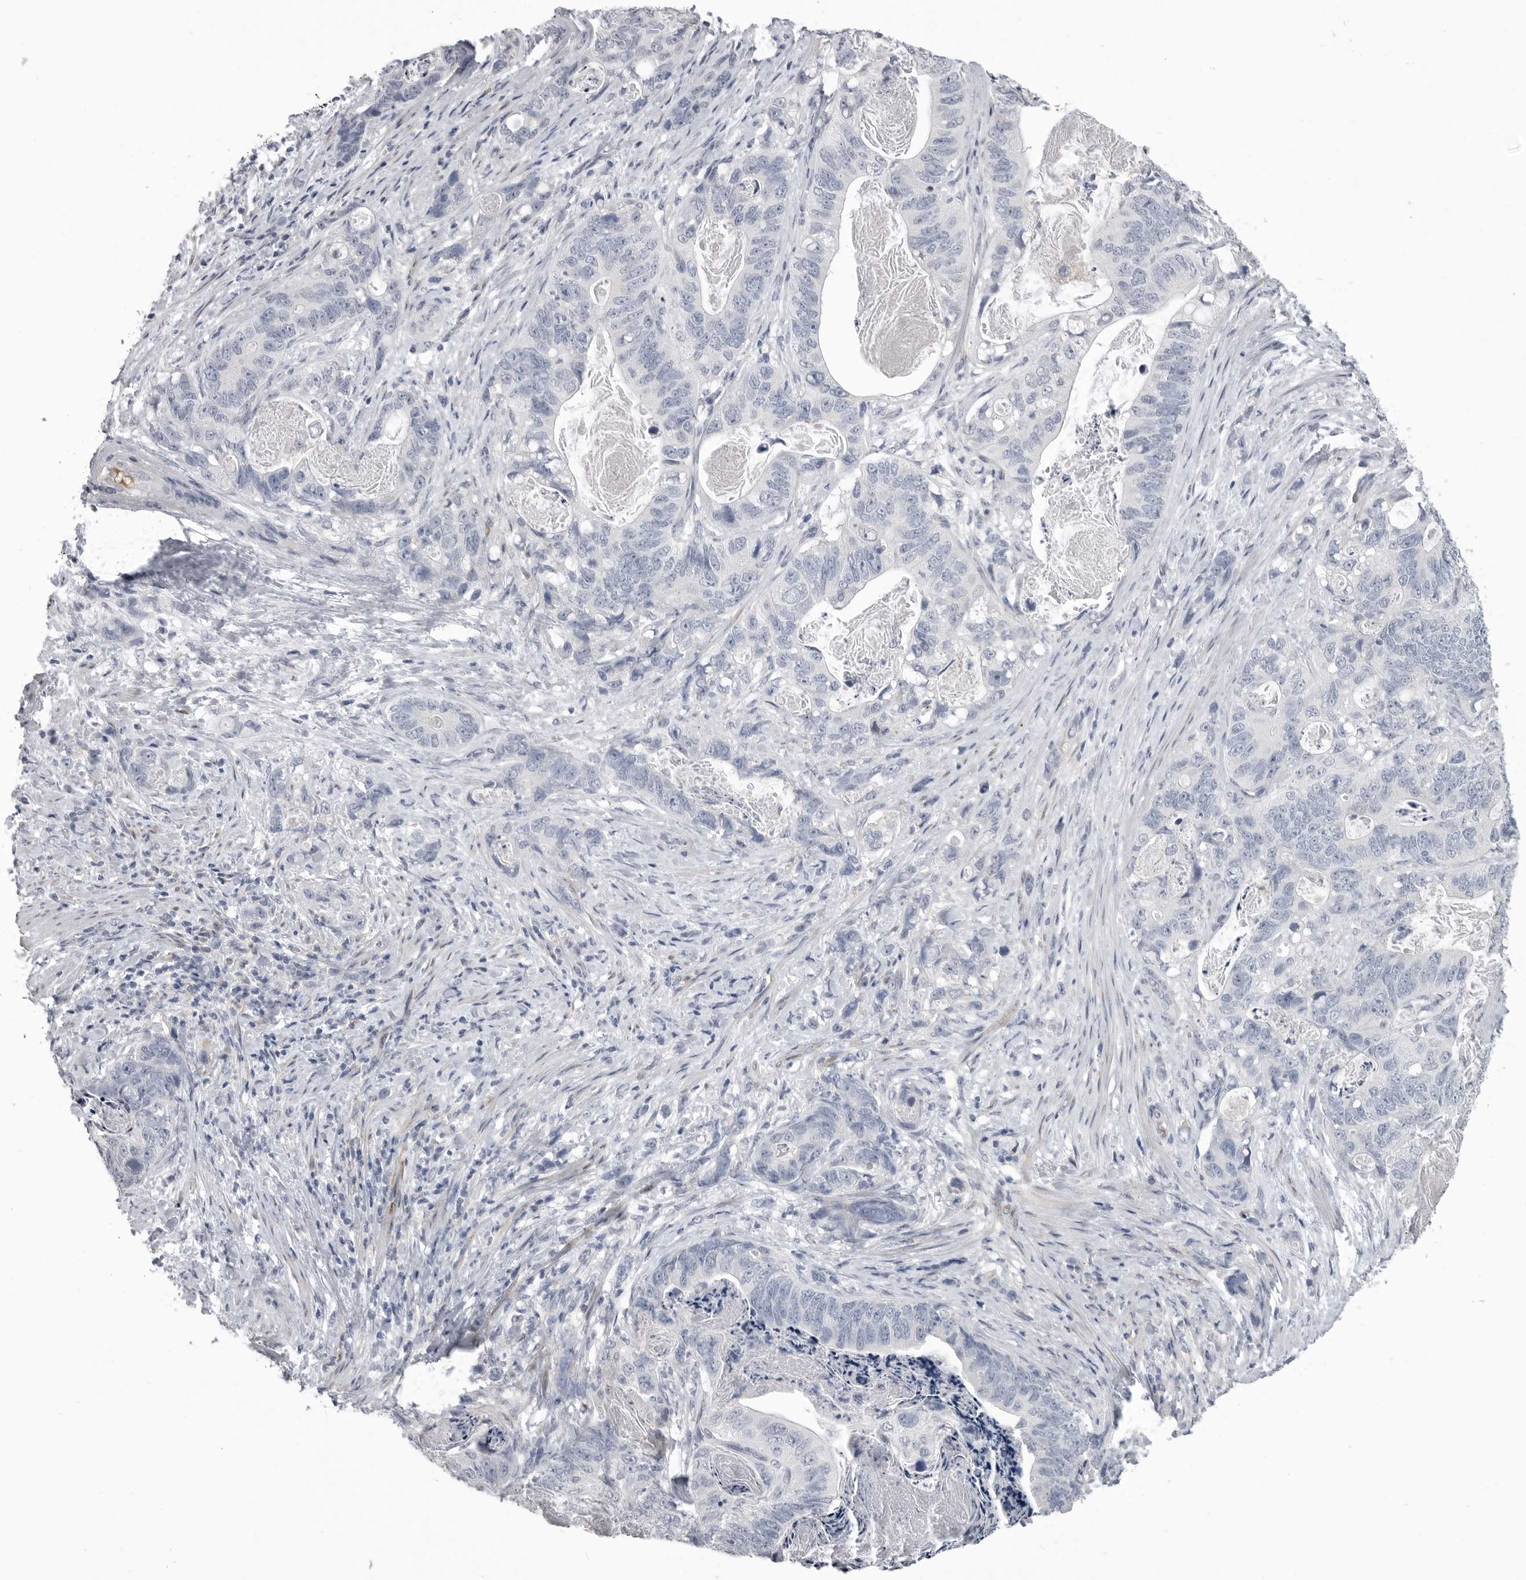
{"staining": {"intensity": "negative", "quantity": "none", "location": "none"}, "tissue": "stomach cancer", "cell_type": "Tumor cells", "image_type": "cancer", "snomed": [{"axis": "morphology", "description": "Normal tissue, NOS"}, {"axis": "morphology", "description": "Adenocarcinoma, NOS"}, {"axis": "topography", "description": "Stomach"}], "caption": "DAB (3,3'-diaminobenzidine) immunohistochemical staining of adenocarcinoma (stomach) reveals no significant expression in tumor cells.", "gene": "SERPING1", "patient": {"sex": "female", "age": 89}}